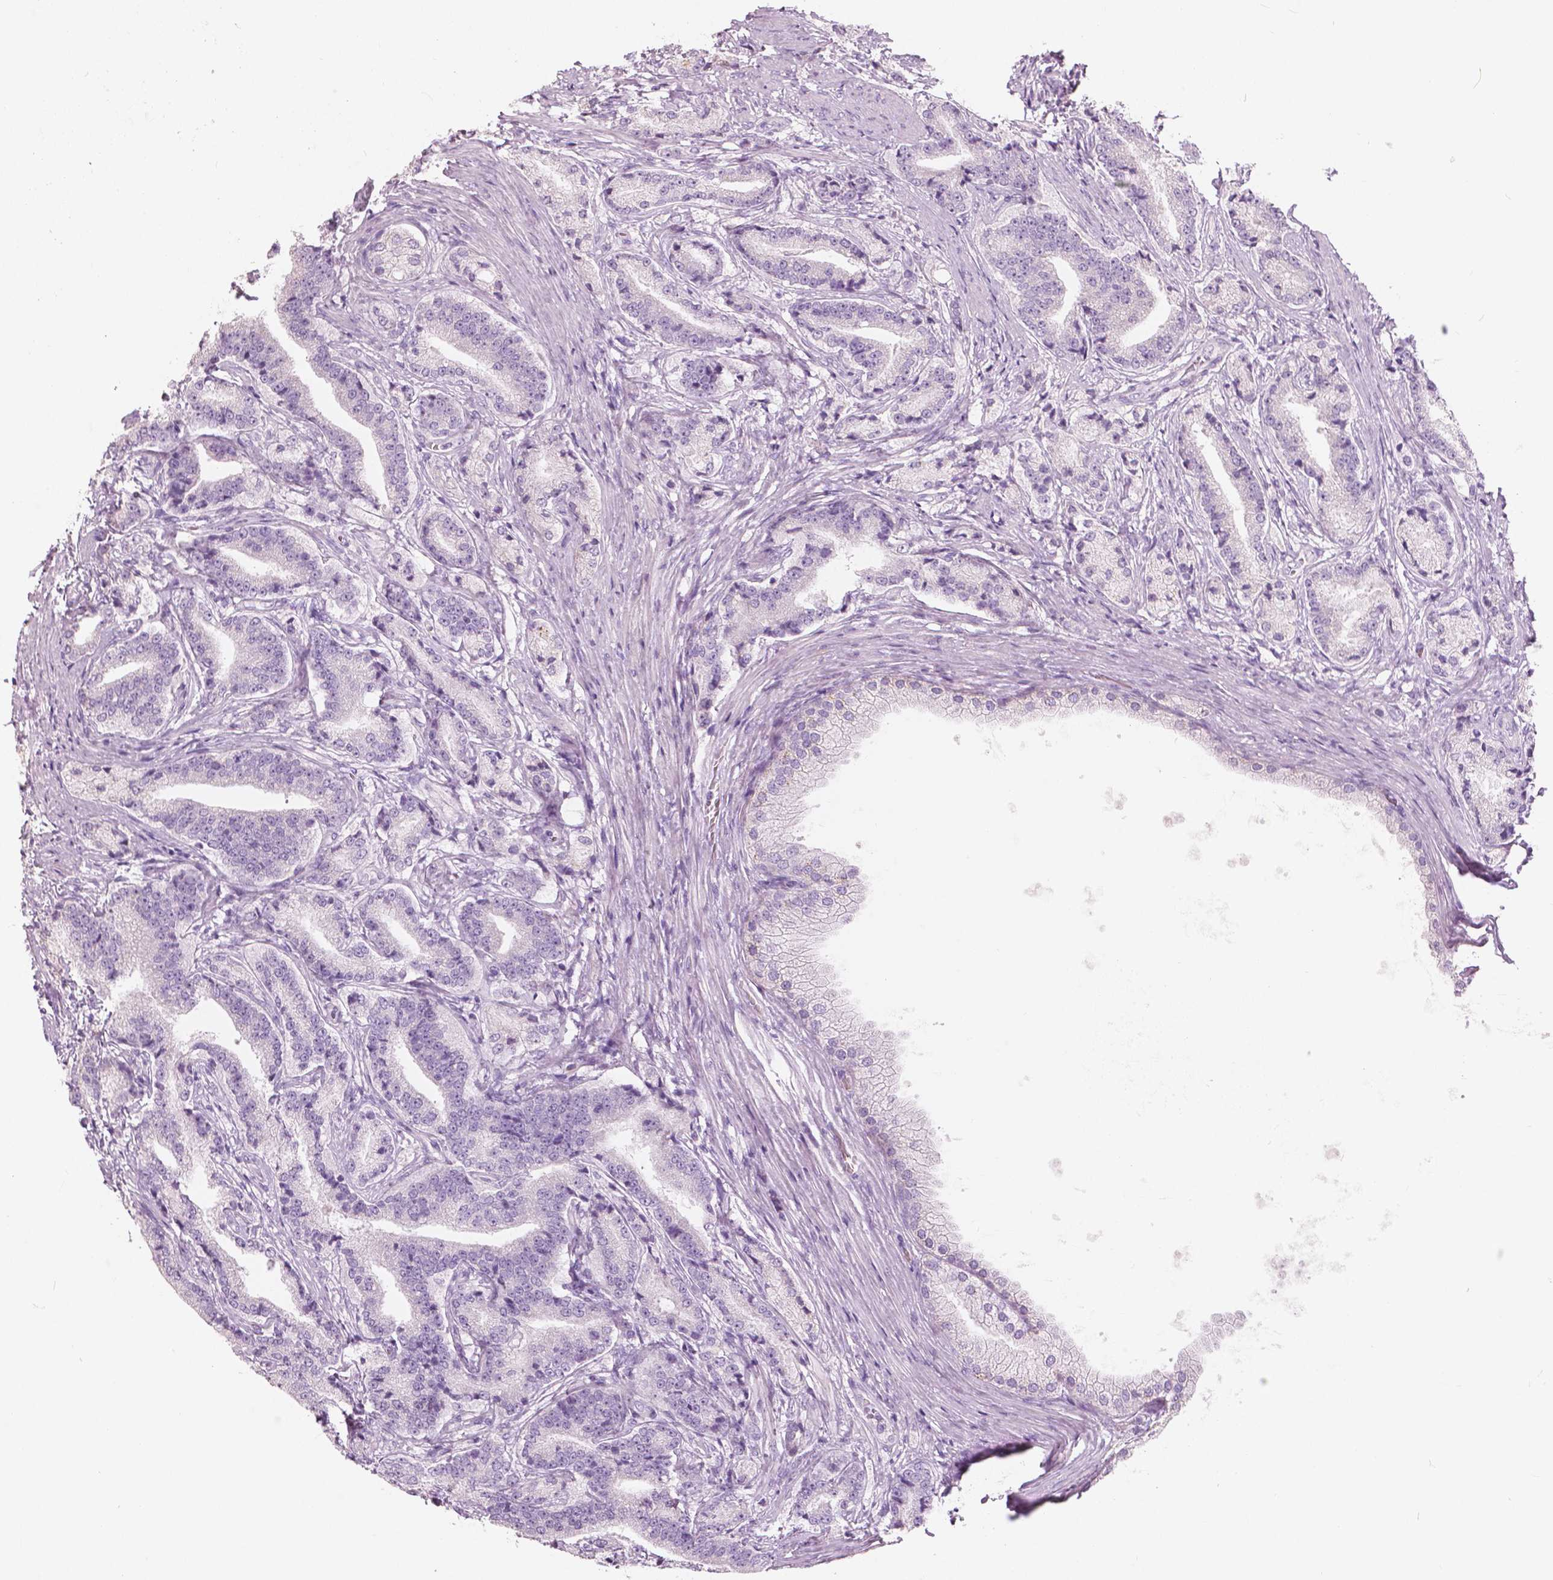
{"staining": {"intensity": "negative", "quantity": "none", "location": "none"}, "tissue": "prostate cancer", "cell_type": "Tumor cells", "image_type": "cancer", "snomed": [{"axis": "morphology", "description": "Adenocarcinoma, High grade"}, {"axis": "topography", "description": "Prostate and seminal vesicle, NOS"}], "caption": "Prostate cancer stained for a protein using immunohistochemistry exhibits no expression tumor cells.", "gene": "CXCR2", "patient": {"sex": "male", "age": 61}}